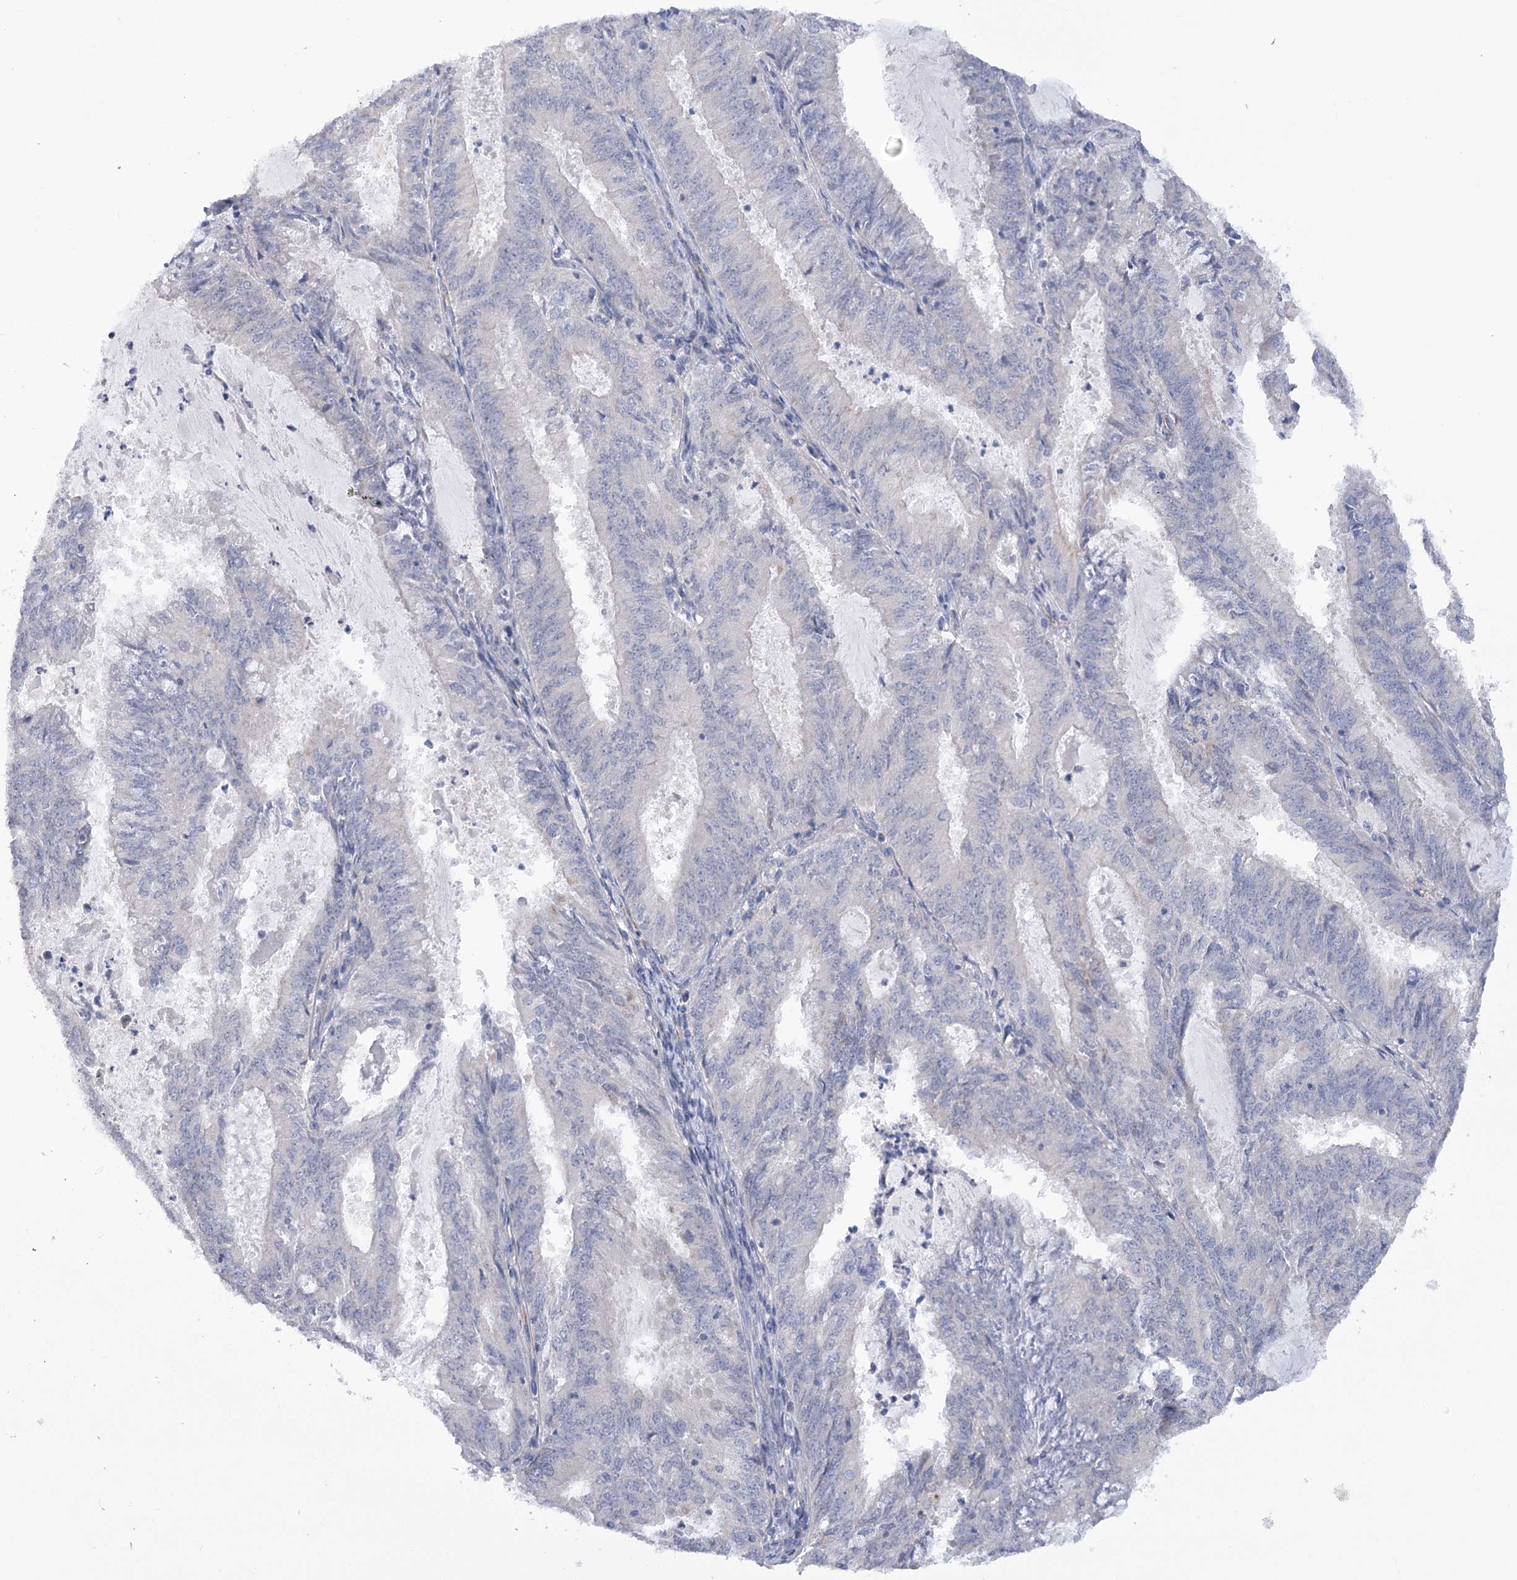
{"staining": {"intensity": "negative", "quantity": "none", "location": "none"}, "tissue": "endometrial cancer", "cell_type": "Tumor cells", "image_type": "cancer", "snomed": [{"axis": "morphology", "description": "Adenocarcinoma, NOS"}, {"axis": "topography", "description": "Endometrium"}], "caption": "The photomicrograph exhibits no significant positivity in tumor cells of endometrial adenocarcinoma.", "gene": "DCUN1D1", "patient": {"sex": "female", "age": 57}}